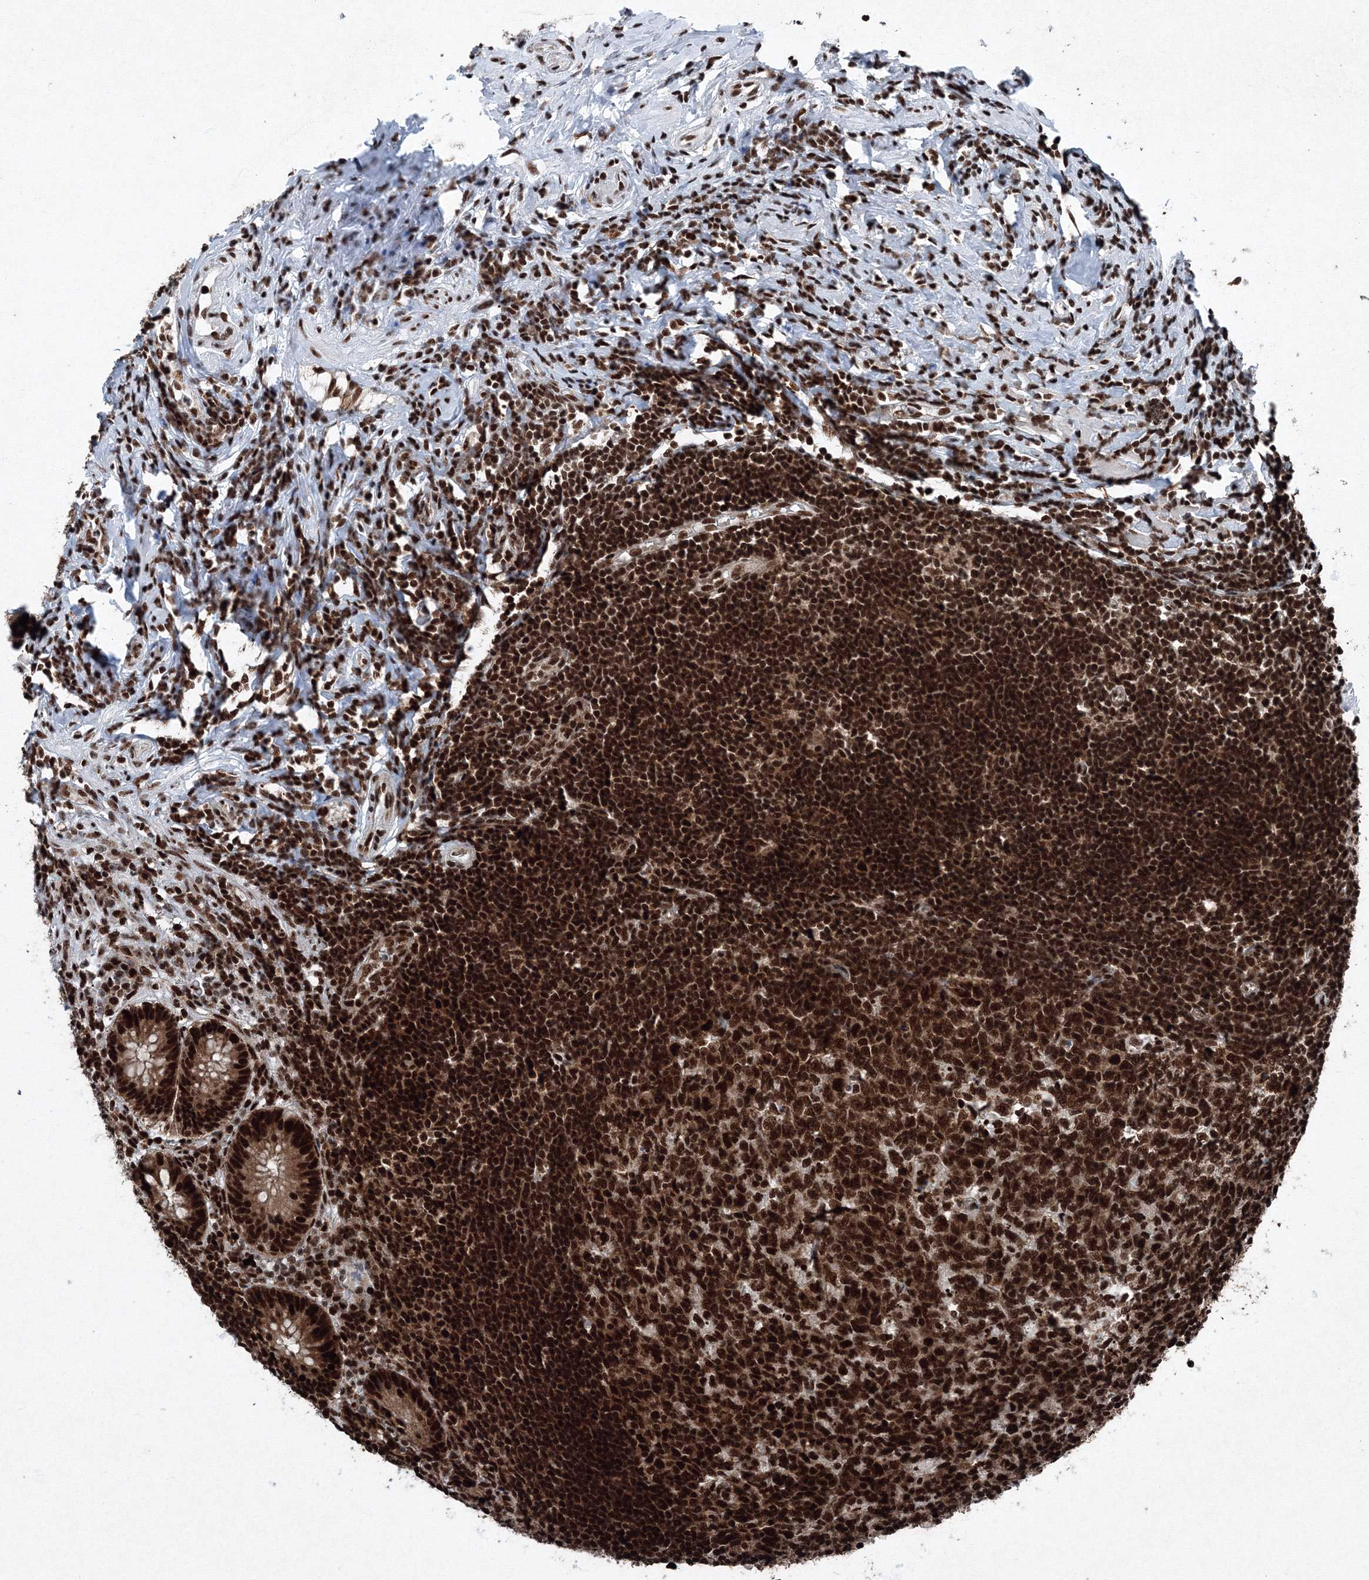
{"staining": {"intensity": "strong", "quantity": ">75%", "location": "nuclear"}, "tissue": "appendix", "cell_type": "Glandular cells", "image_type": "normal", "snomed": [{"axis": "morphology", "description": "Normal tissue, NOS"}, {"axis": "topography", "description": "Appendix"}], "caption": "A brown stain labels strong nuclear expression of a protein in glandular cells of benign human appendix. (Brightfield microscopy of DAB IHC at high magnification).", "gene": "SNRPC", "patient": {"sex": "female", "age": 54}}